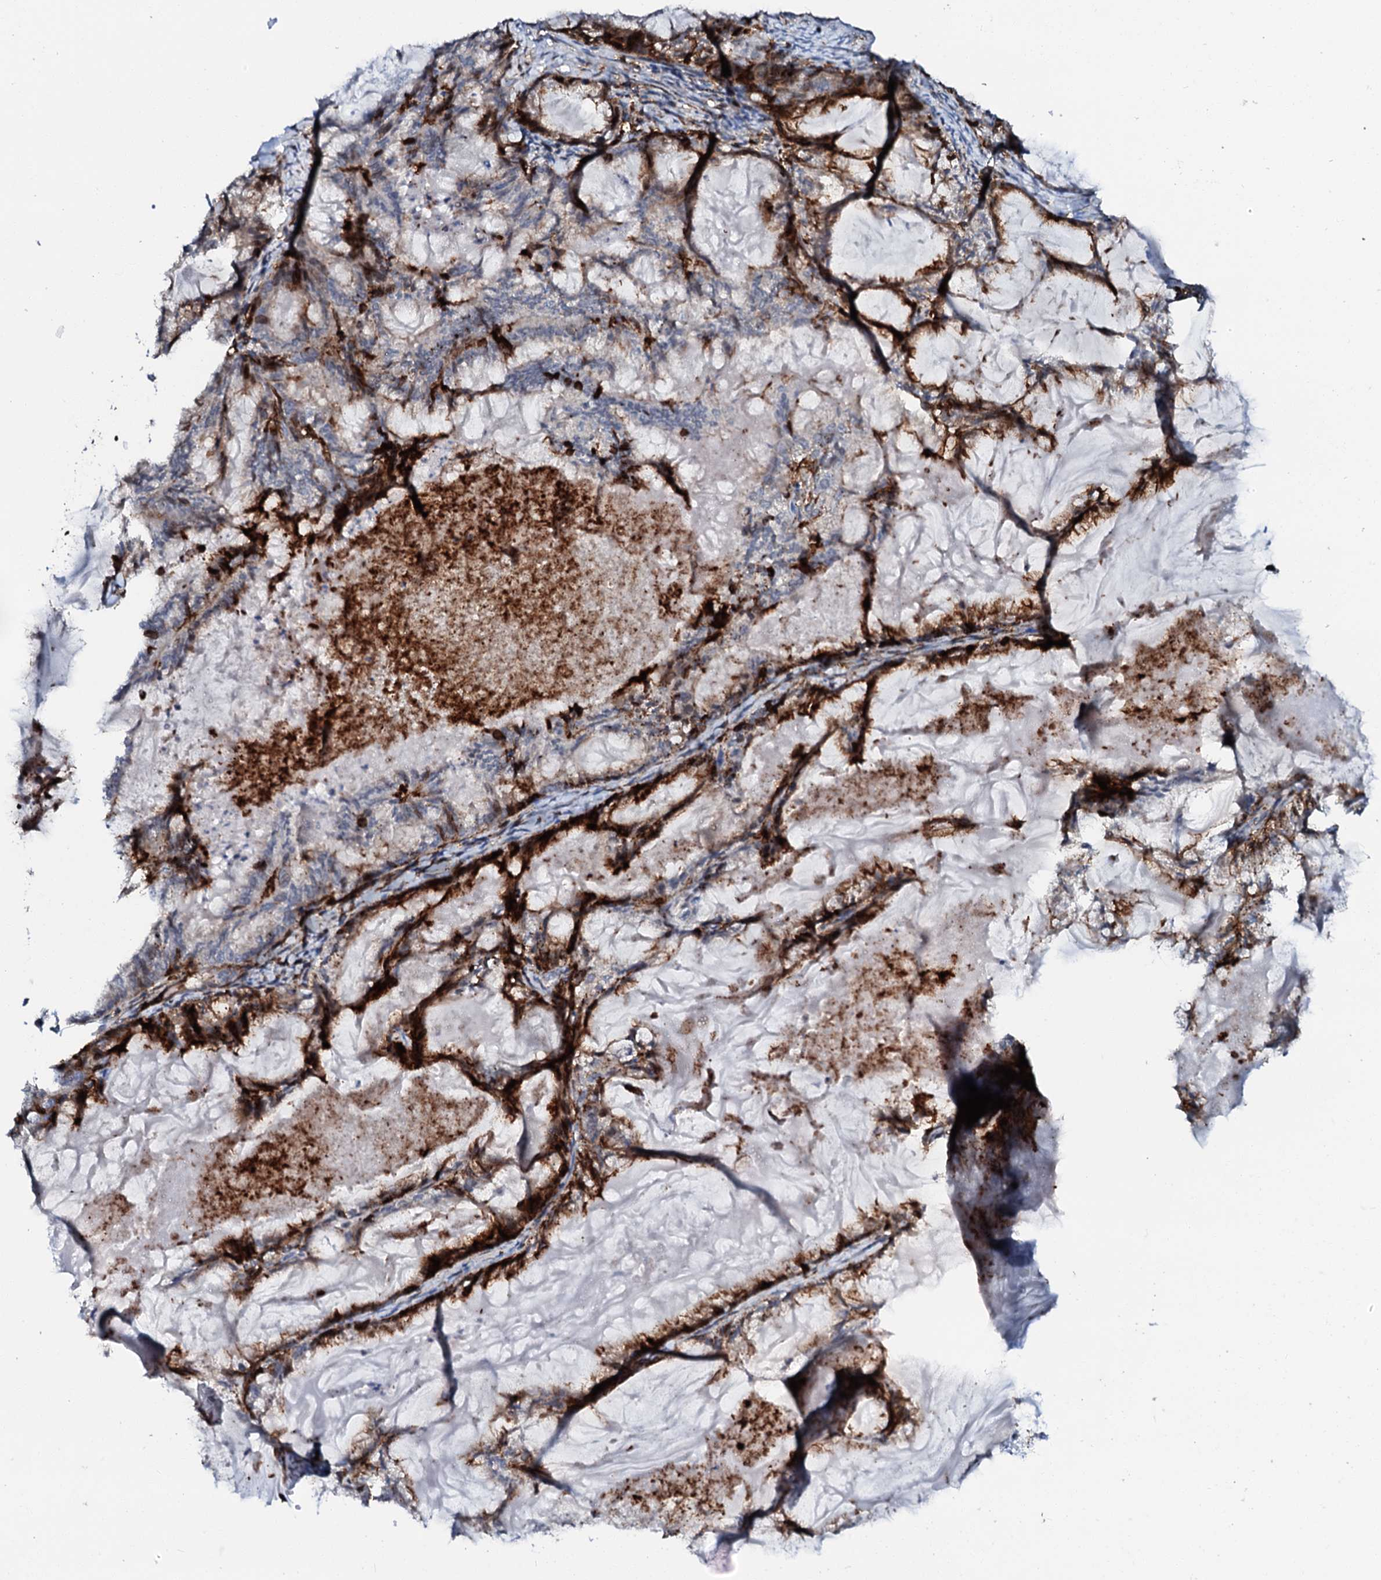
{"staining": {"intensity": "strong", "quantity": "25%-75%", "location": "cytoplasmic/membranous"}, "tissue": "endometrial cancer", "cell_type": "Tumor cells", "image_type": "cancer", "snomed": [{"axis": "morphology", "description": "Adenocarcinoma, NOS"}, {"axis": "topography", "description": "Endometrium"}], "caption": "A micrograph of human endometrial cancer (adenocarcinoma) stained for a protein exhibits strong cytoplasmic/membranous brown staining in tumor cells.", "gene": "MED13L", "patient": {"sex": "female", "age": 86}}